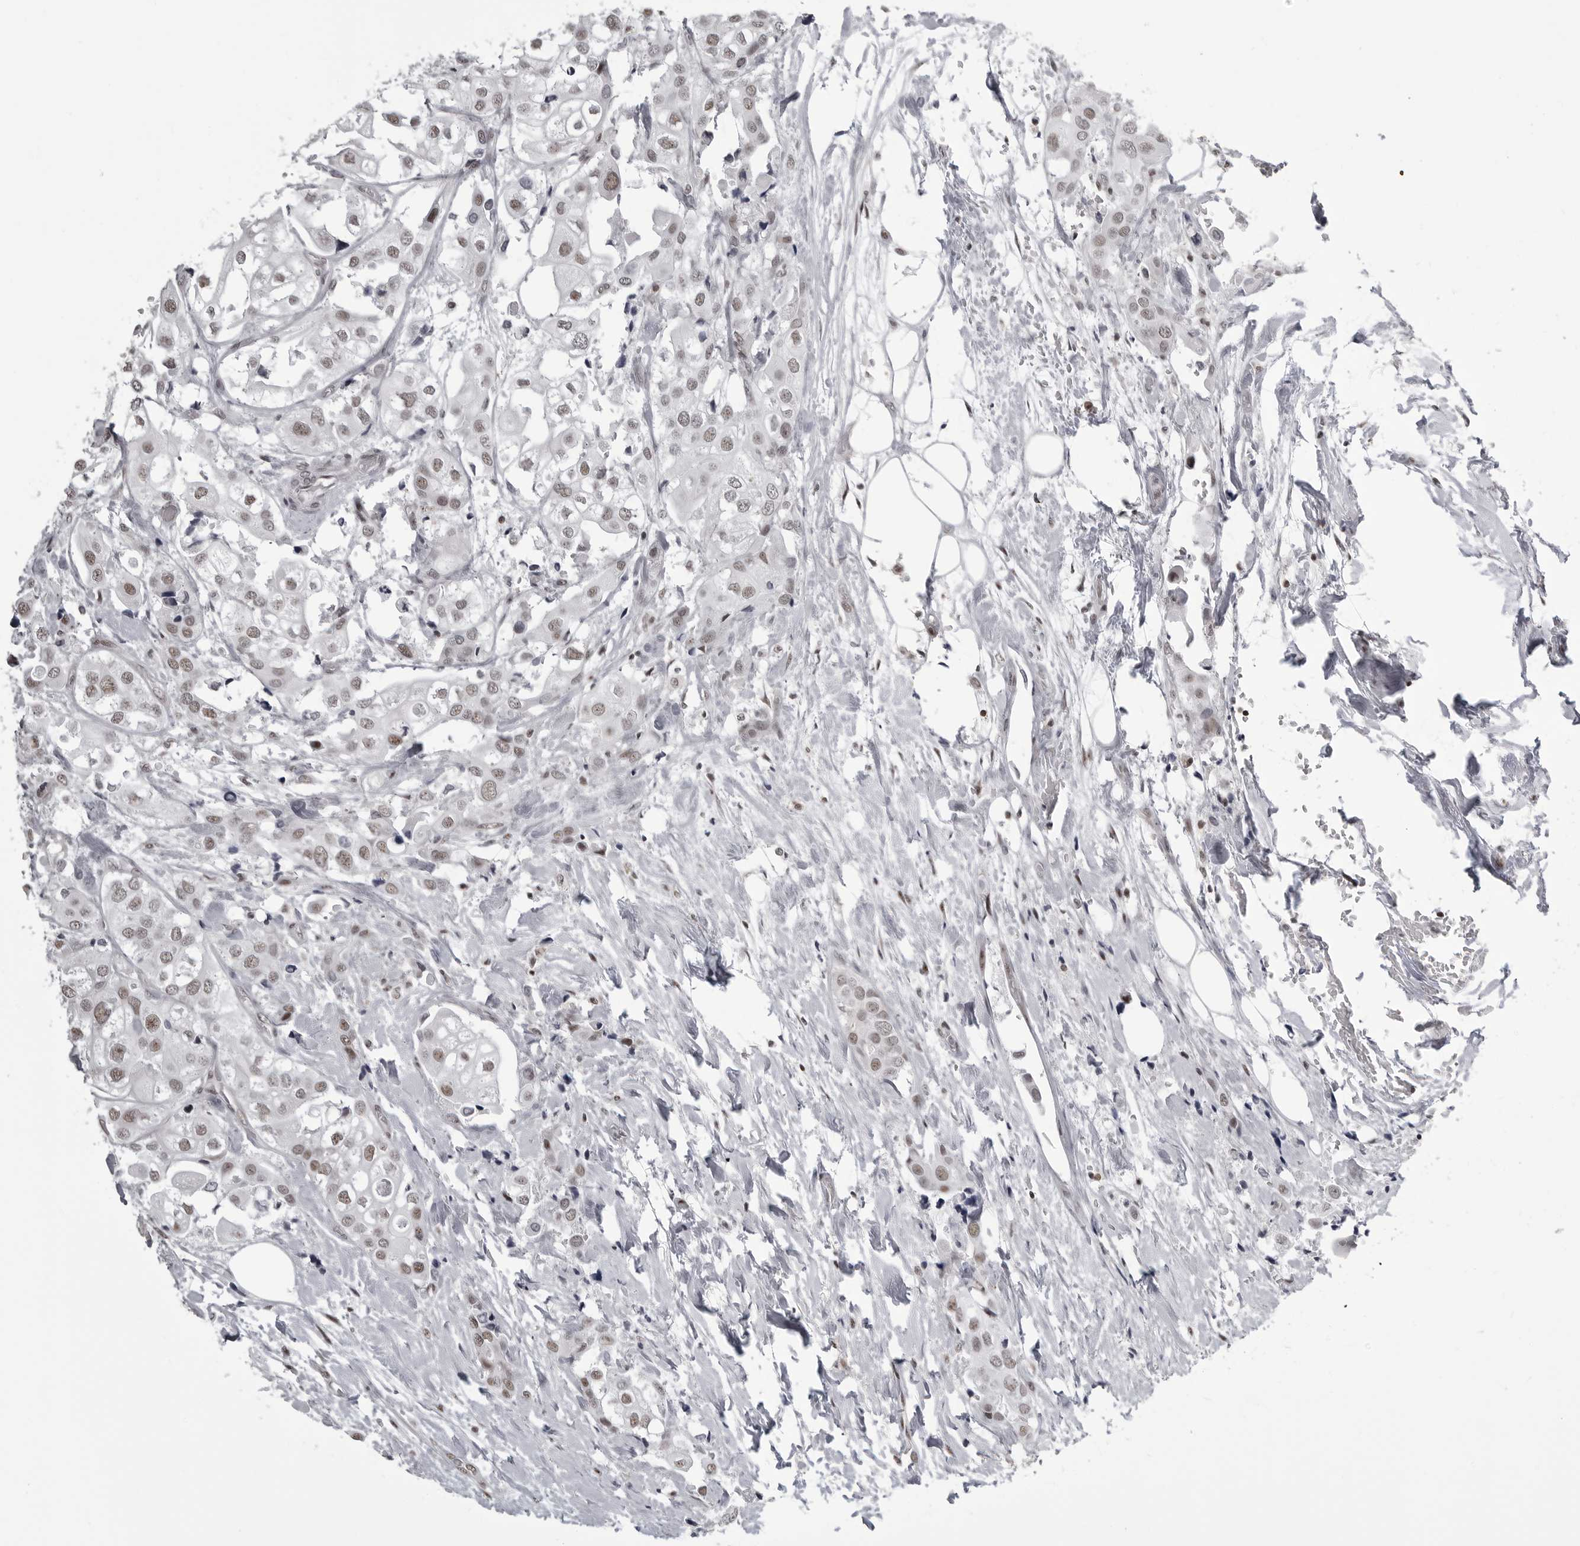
{"staining": {"intensity": "moderate", "quantity": "25%-75%", "location": "nuclear"}, "tissue": "urothelial cancer", "cell_type": "Tumor cells", "image_type": "cancer", "snomed": [{"axis": "morphology", "description": "Urothelial carcinoma, High grade"}, {"axis": "topography", "description": "Urinary bladder"}], "caption": "Protein expression analysis of urothelial cancer reveals moderate nuclear expression in about 25%-75% of tumor cells.", "gene": "WRAP53", "patient": {"sex": "male", "age": 64}}